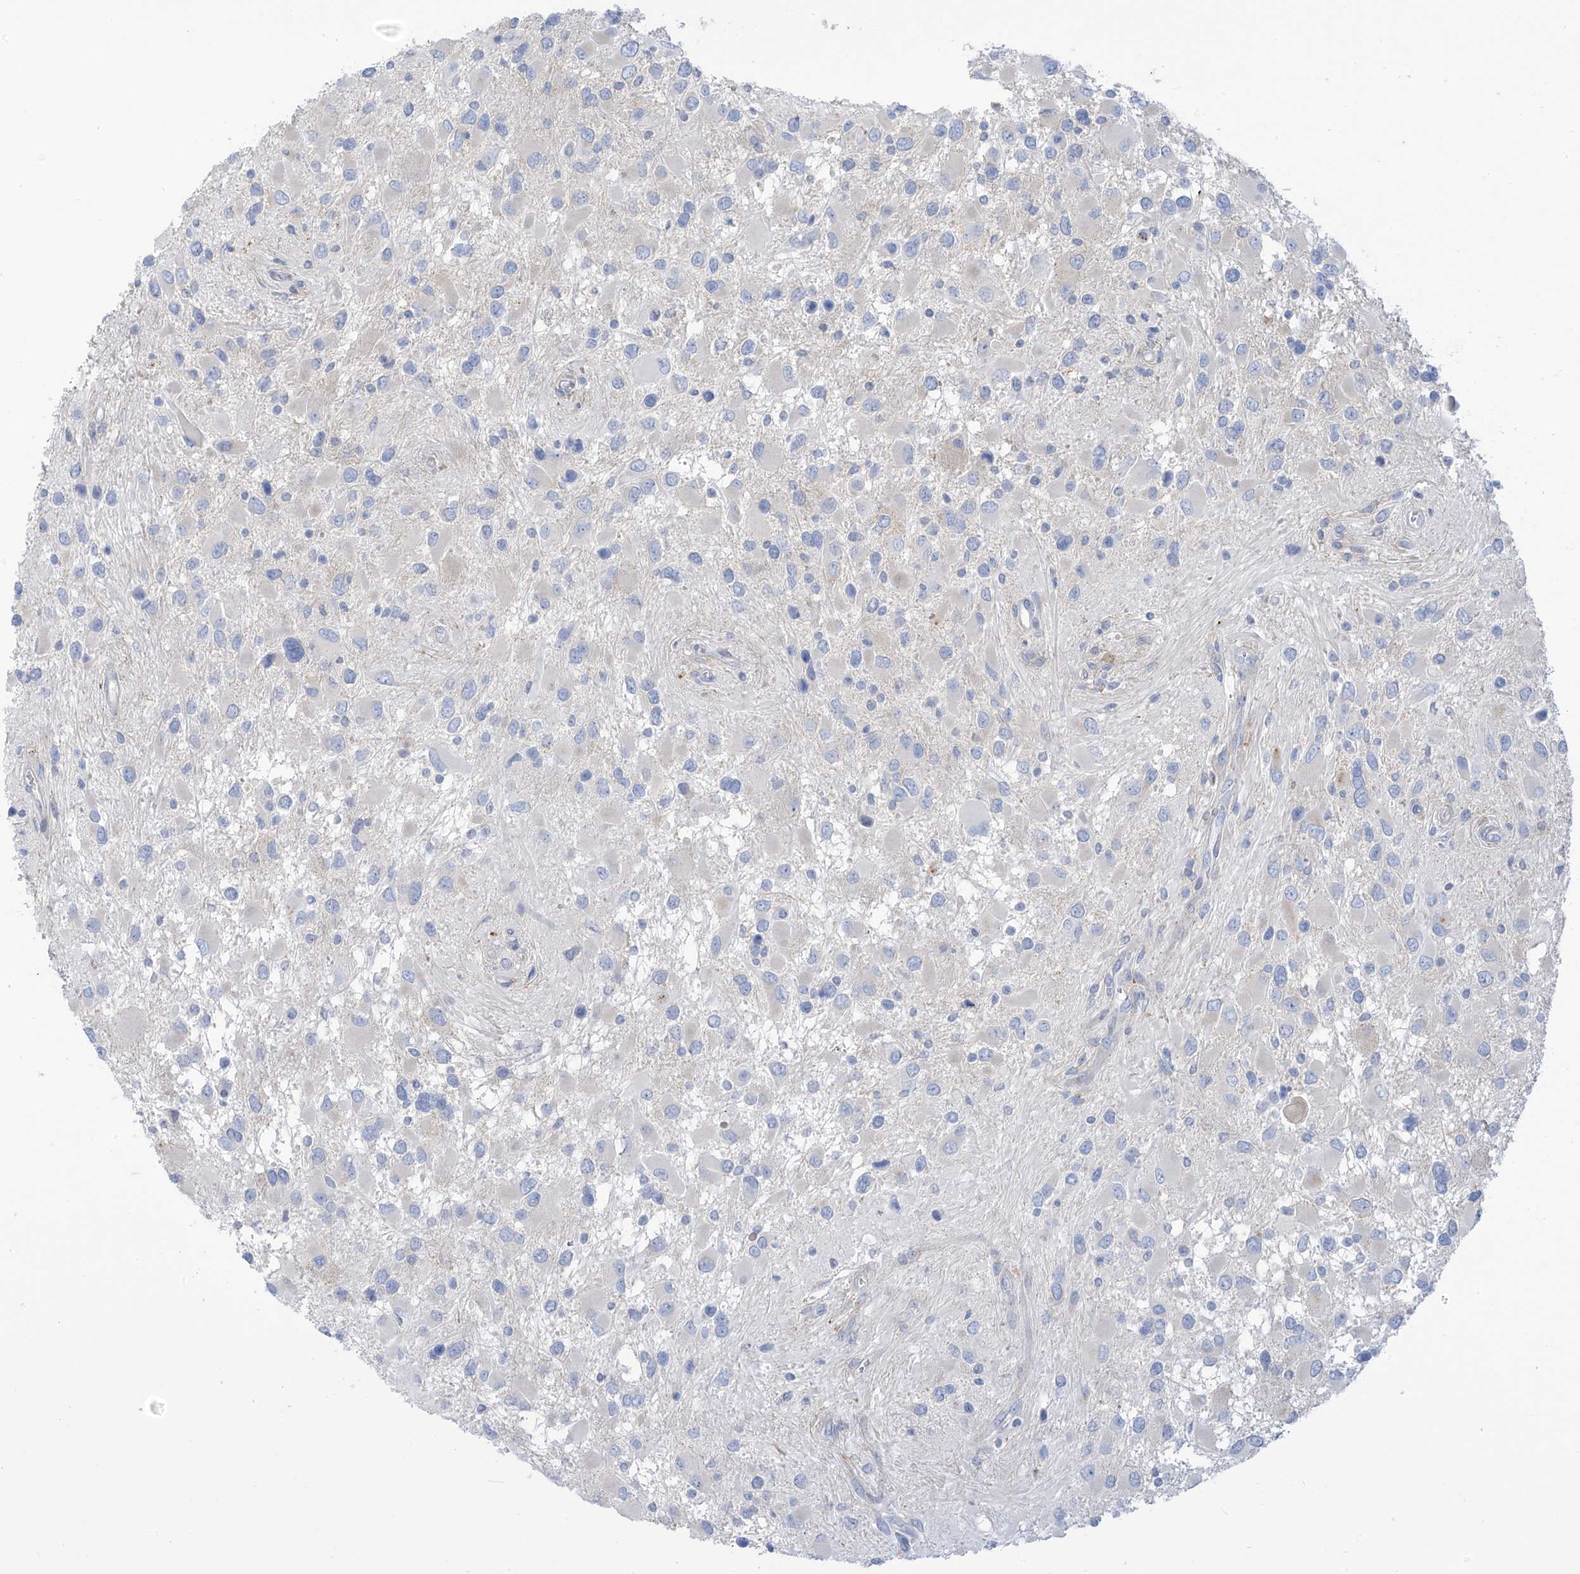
{"staining": {"intensity": "negative", "quantity": "none", "location": "none"}, "tissue": "glioma", "cell_type": "Tumor cells", "image_type": "cancer", "snomed": [{"axis": "morphology", "description": "Glioma, malignant, High grade"}, {"axis": "topography", "description": "Brain"}], "caption": "Malignant high-grade glioma stained for a protein using IHC exhibits no positivity tumor cells.", "gene": "FABP2", "patient": {"sex": "male", "age": 53}}